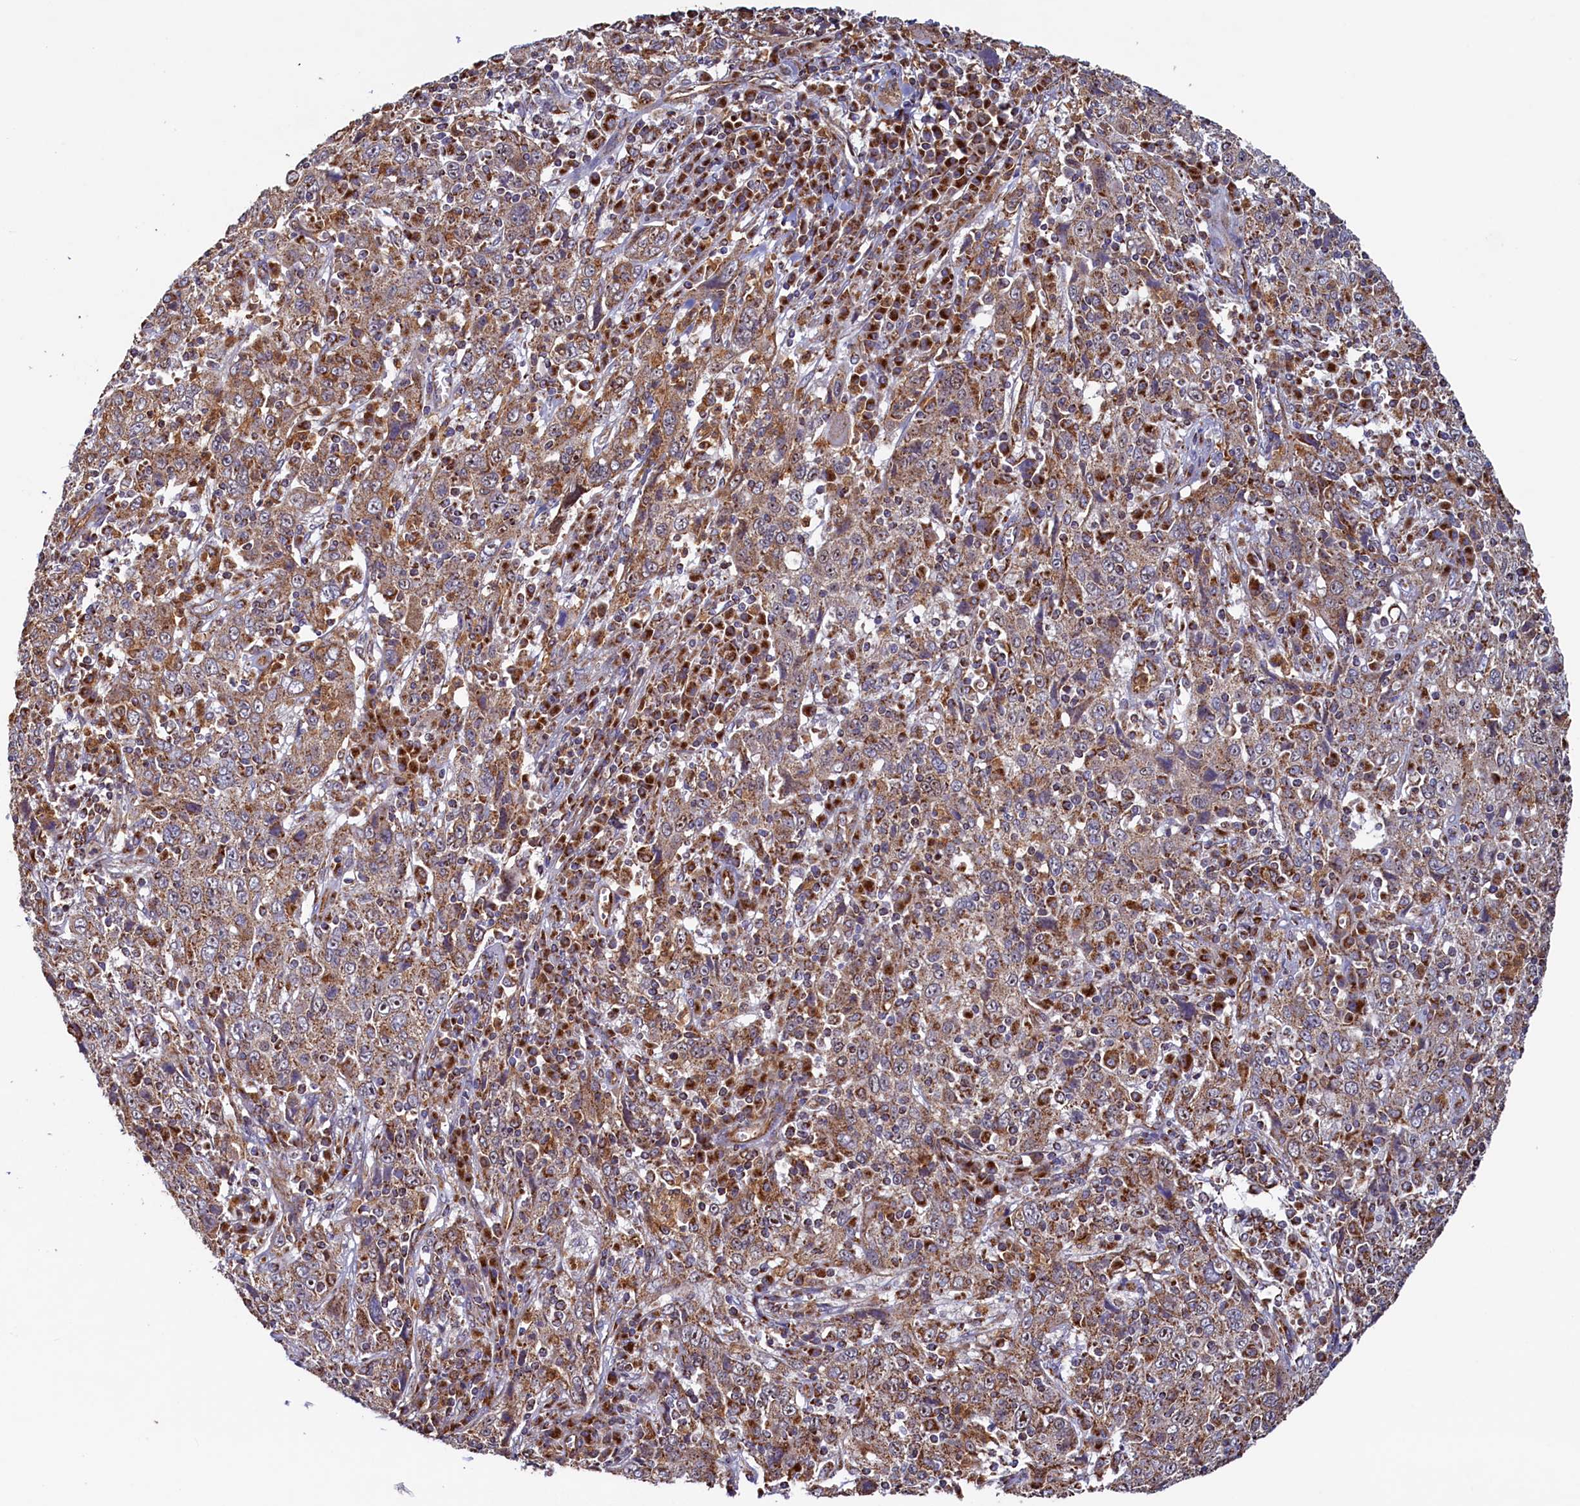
{"staining": {"intensity": "moderate", "quantity": ">75%", "location": "cytoplasmic/membranous"}, "tissue": "cervical cancer", "cell_type": "Tumor cells", "image_type": "cancer", "snomed": [{"axis": "morphology", "description": "Squamous cell carcinoma, NOS"}, {"axis": "topography", "description": "Cervix"}], "caption": "A photomicrograph of squamous cell carcinoma (cervical) stained for a protein reveals moderate cytoplasmic/membranous brown staining in tumor cells.", "gene": "UBE3B", "patient": {"sex": "female", "age": 46}}